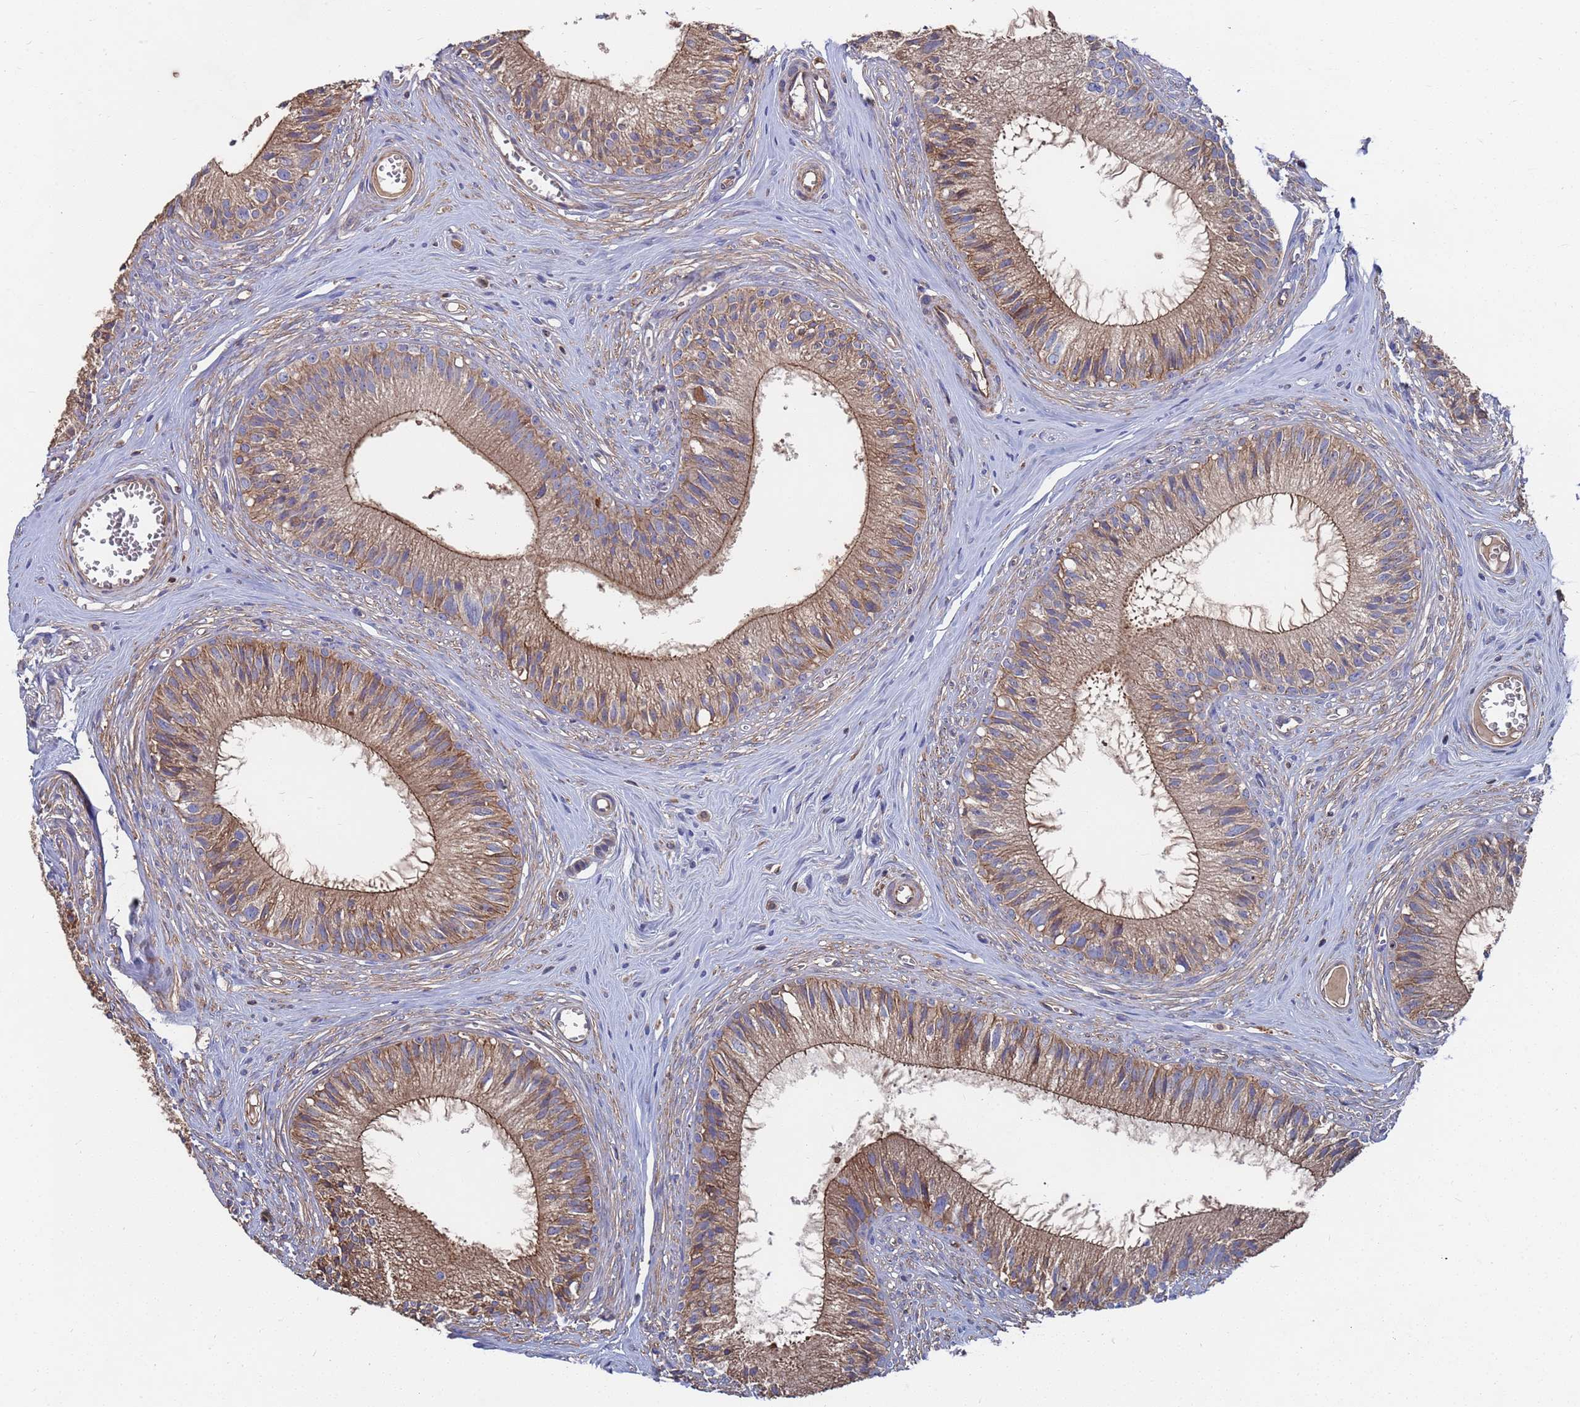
{"staining": {"intensity": "moderate", "quantity": "25%-75%", "location": "cytoplasmic/membranous"}, "tissue": "epididymis", "cell_type": "Glandular cells", "image_type": "normal", "snomed": [{"axis": "morphology", "description": "Normal tissue, NOS"}, {"axis": "topography", "description": "Epididymis"}], "caption": "IHC of normal epididymis exhibits medium levels of moderate cytoplasmic/membranous expression in approximately 25%-75% of glandular cells. The protein of interest is shown in brown color, while the nuclei are stained blue.", "gene": "PYCR1", "patient": {"sex": "male", "age": 36}}